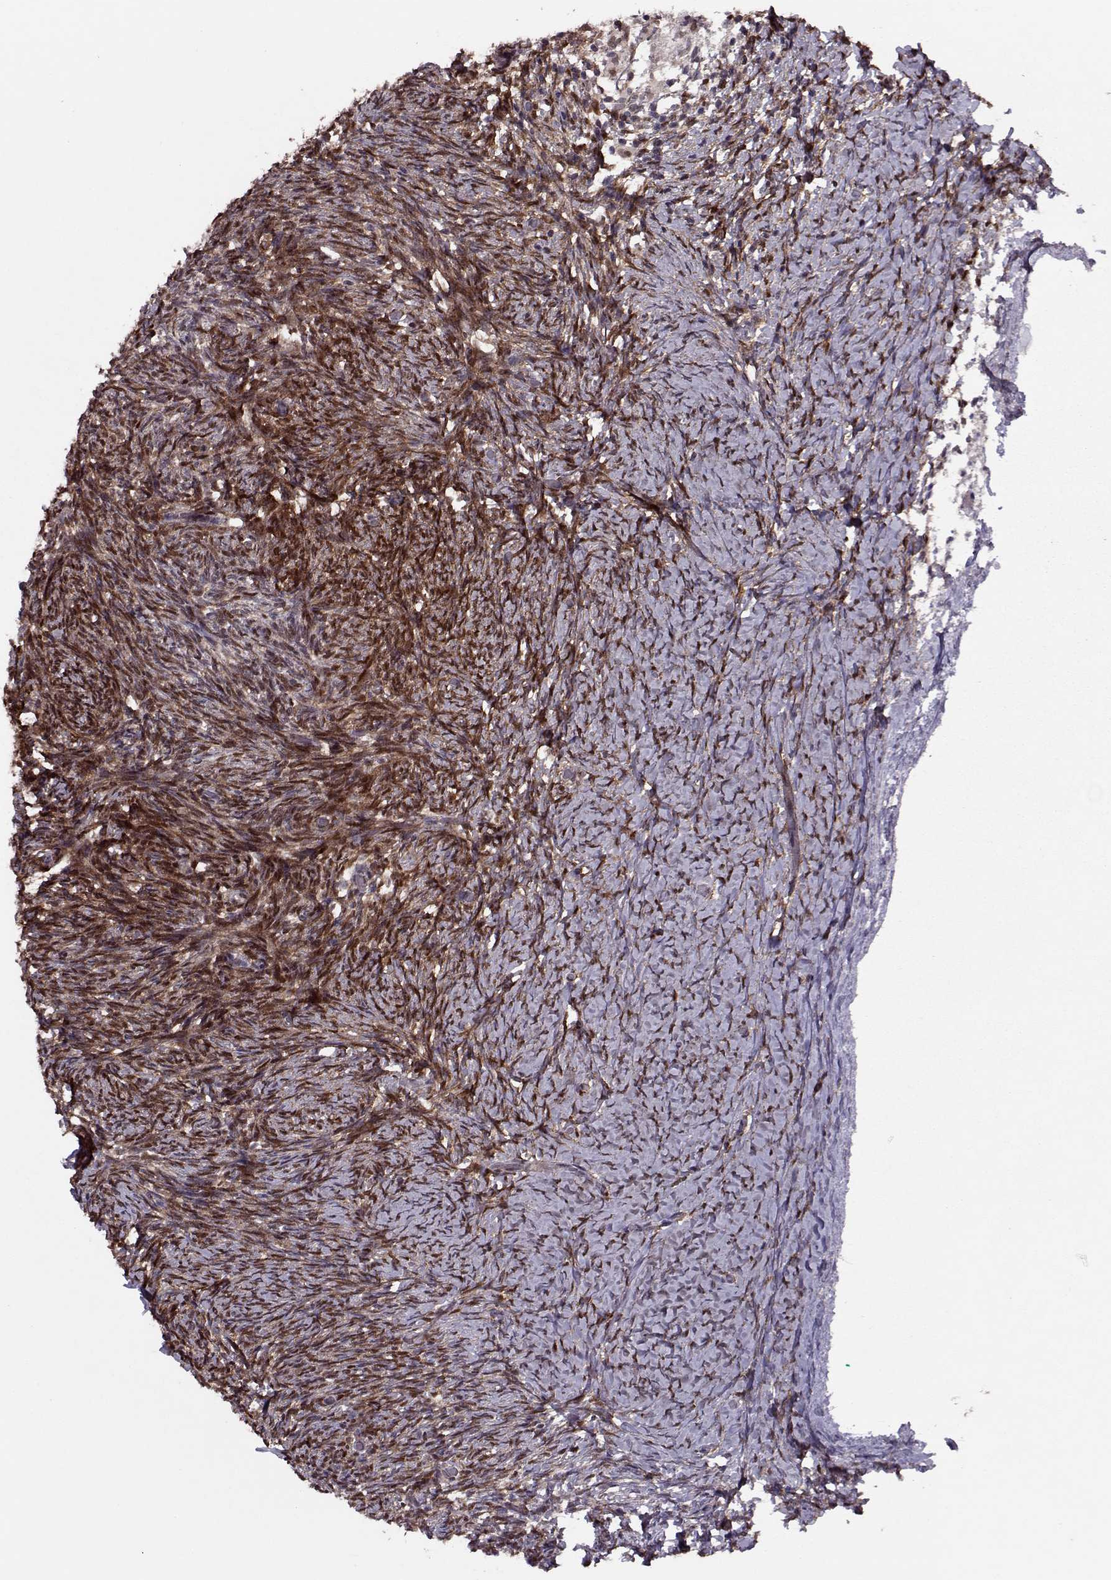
{"staining": {"intensity": "negative", "quantity": "none", "location": "none"}, "tissue": "ovary", "cell_type": "Follicle cells", "image_type": "normal", "snomed": [{"axis": "morphology", "description": "Normal tissue, NOS"}, {"axis": "topography", "description": "Ovary"}], "caption": "Immunohistochemical staining of benign human ovary shows no significant staining in follicle cells.", "gene": "CDK4", "patient": {"sex": "female", "age": 39}}